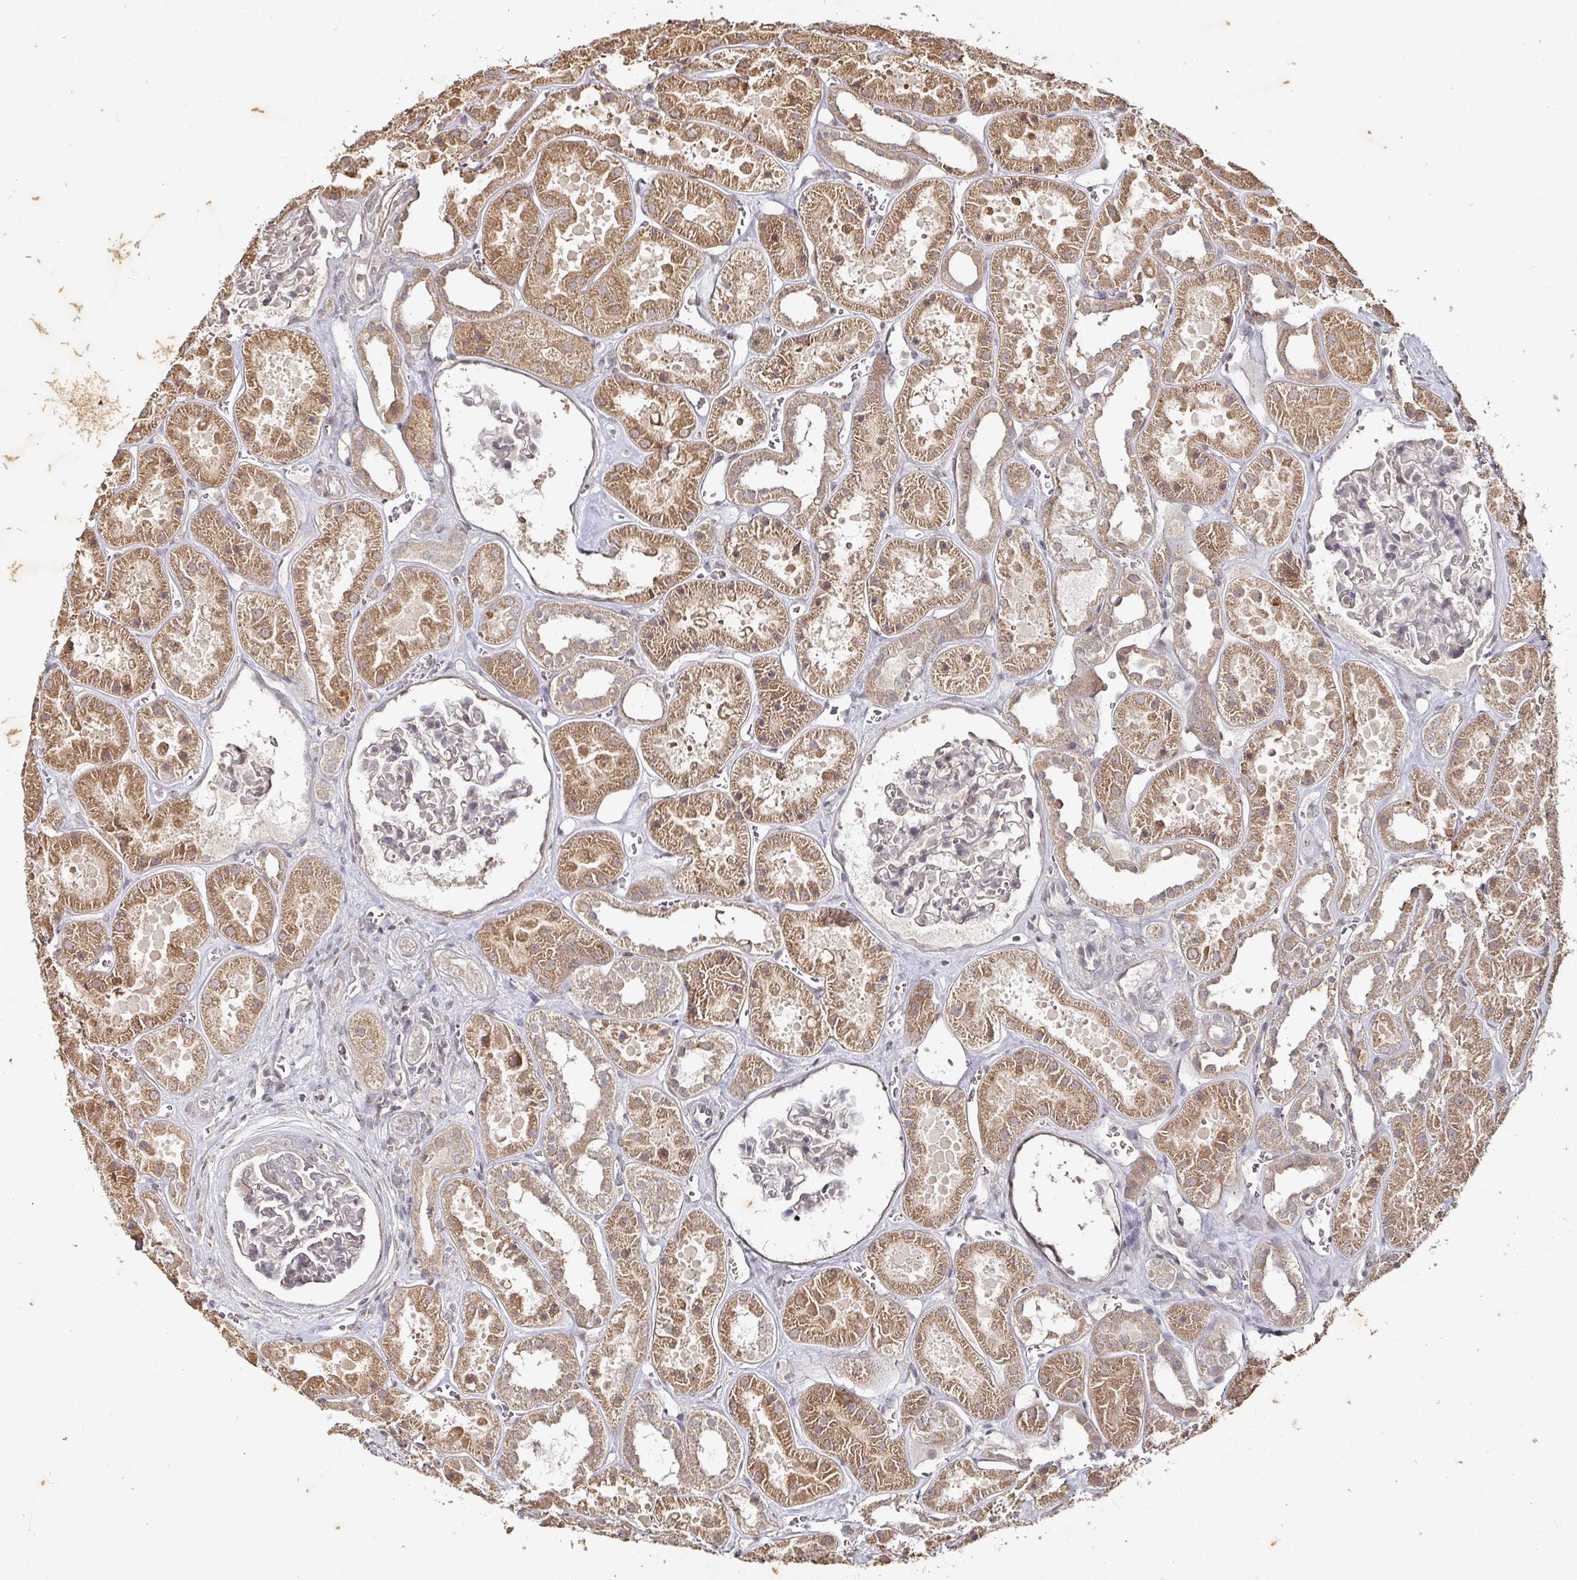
{"staining": {"intensity": "weak", "quantity": "<25%", "location": "cytoplasmic/membranous"}, "tissue": "kidney", "cell_type": "Cells in glomeruli", "image_type": "normal", "snomed": [{"axis": "morphology", "description": "Normal tissue, NOS"}, {"axis": "topography", "description": "Kidney"}], "caption": "Image shows no protein positivity in cells in glomeruli of normal kidney. The staining is performed using DAB brown chromogen with nuclei counter-stained in using hematoxylin.", "gene": "CAPN5", "patient": {"sex": "female", "age": 41}}